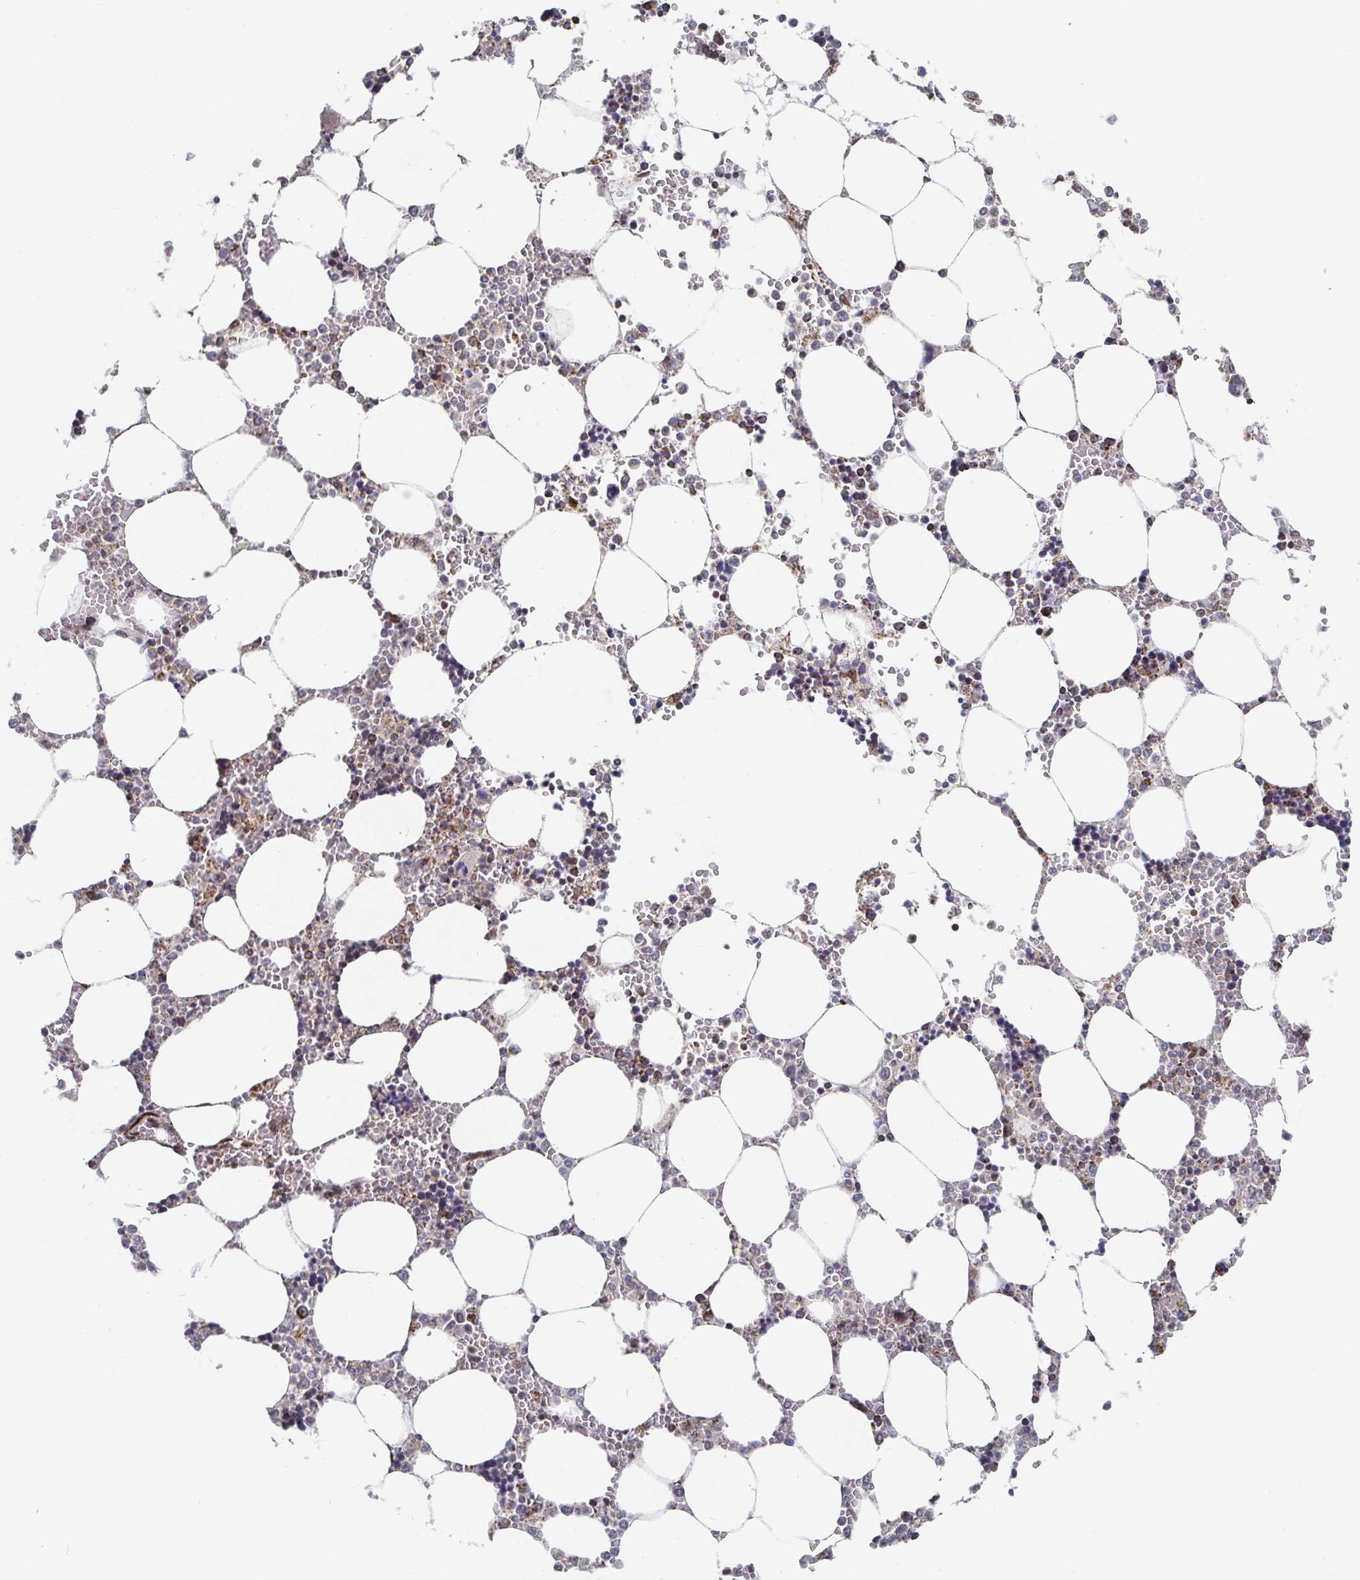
{"staining": {"intensity": "strong", "quantity": "25%-75%", "location": "cytoplasmic/membranous"}, "tissue": "bone marrow", "cell_type": "Hematopoietic cells", "image_type": "normal", "snomed": [{"axis": "morphology", "description": "Normal tissue, NOS"}, {"axis": "topography", "description": "Bone marrow"}], "caption": "Immunohistochemistry (IHC) of unremarkable human bone marrow reveals high levels of strong cytoplasmic/membranous positivity in about 25%-75% of hematopoietic cells.", "gene": "STARD8", "patient": {"sex": "male", "age": 64}}